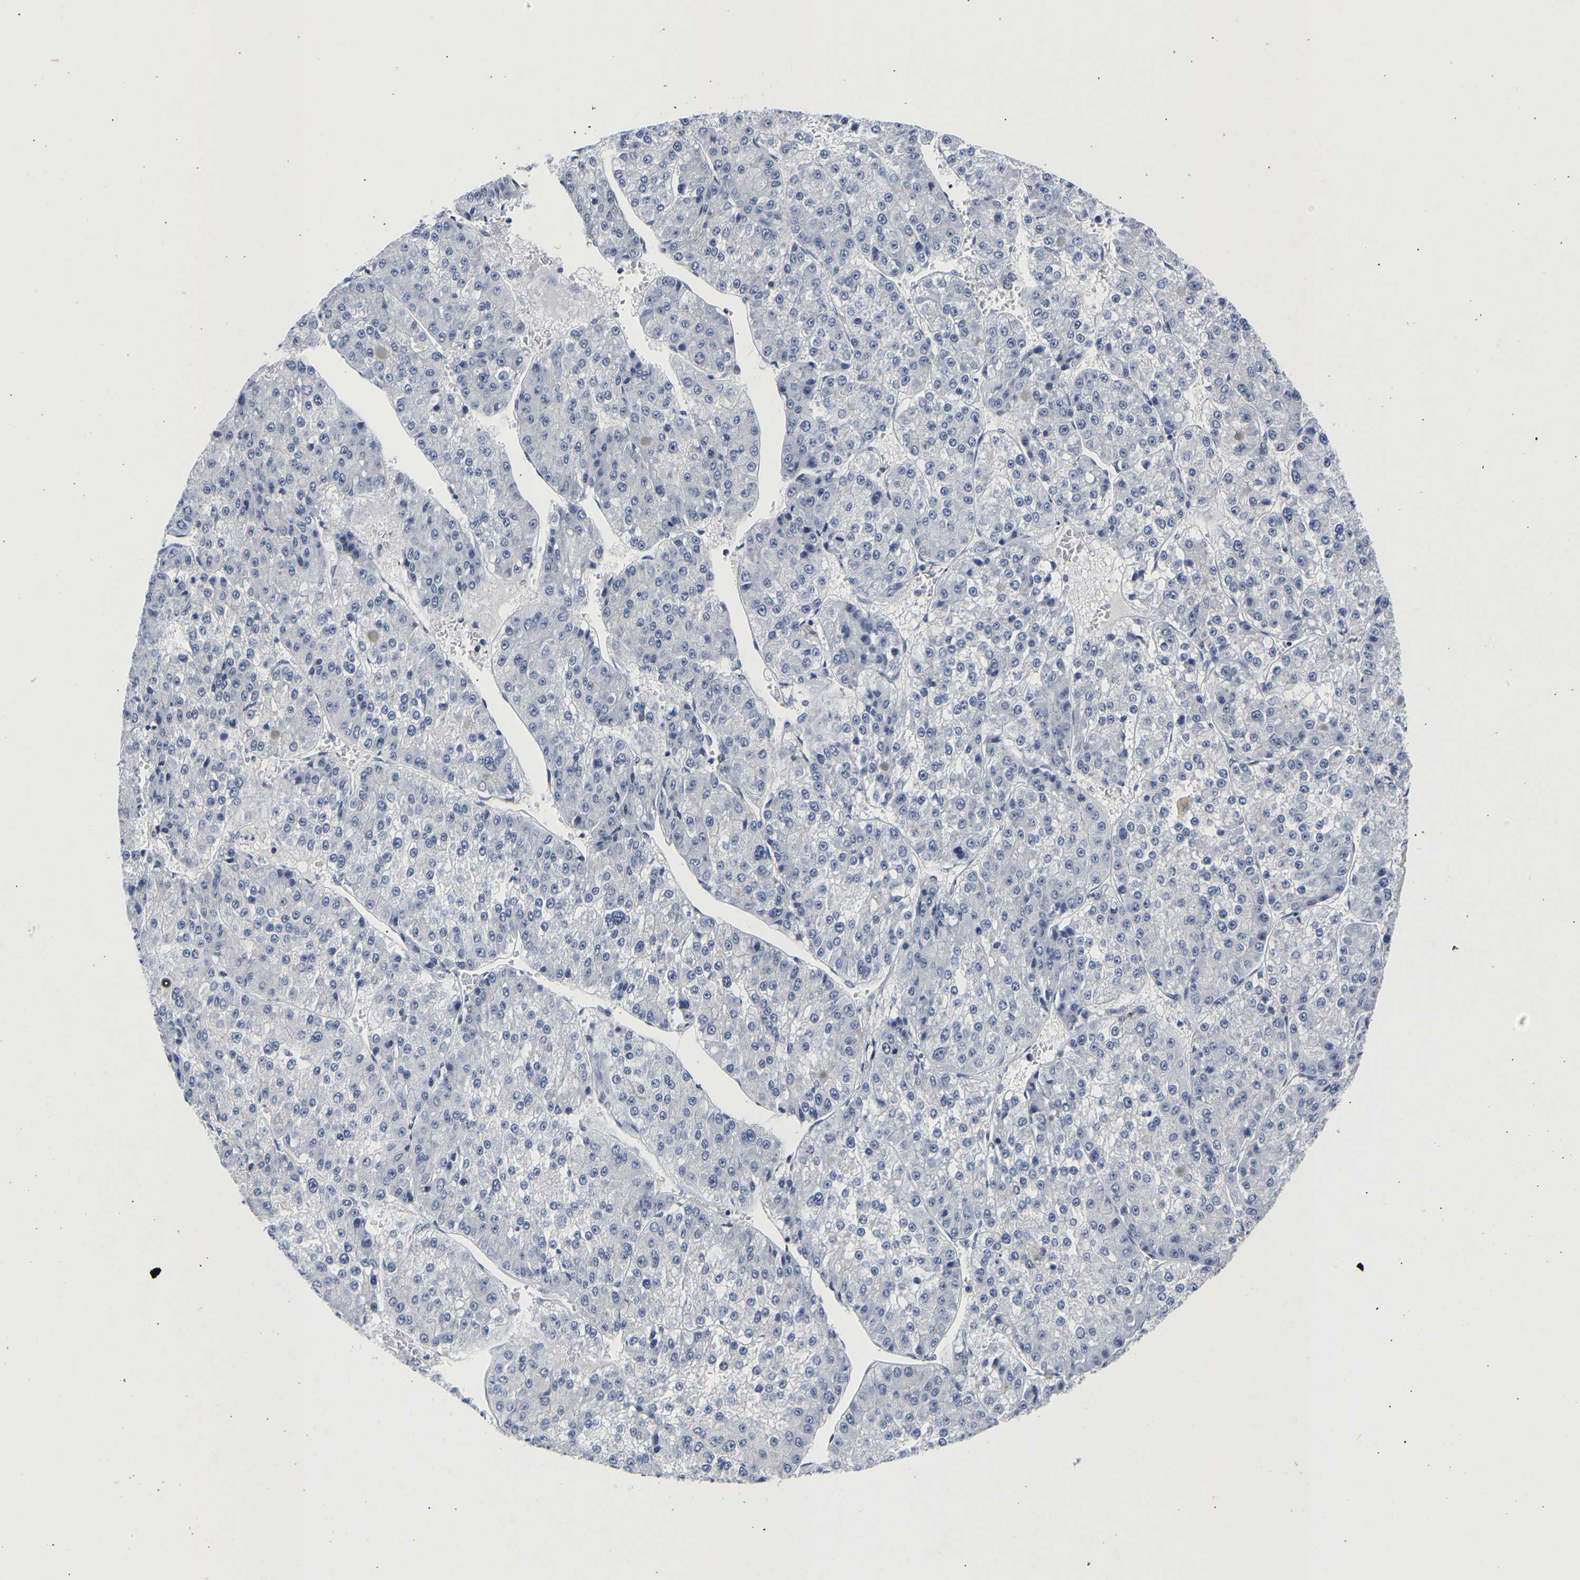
{"staining": {"intensity": "negative", "quantity": "none", "location": "none"}, "tissue": "liver cancer", "cell_type": "Tumor cells", "image_type": "cancer", "snomed": [{"axis": "morphology", "description": "Carcinoma, Hepatocellular, NOS"}, {"axis": "topography", "description": "Liver"}], "caption": "This is an IHC histopathology image of liver cancer. There is no staining in tumor cells.", "gene": "CCDC6", "patient": {"sex": "female", "age": 73}}